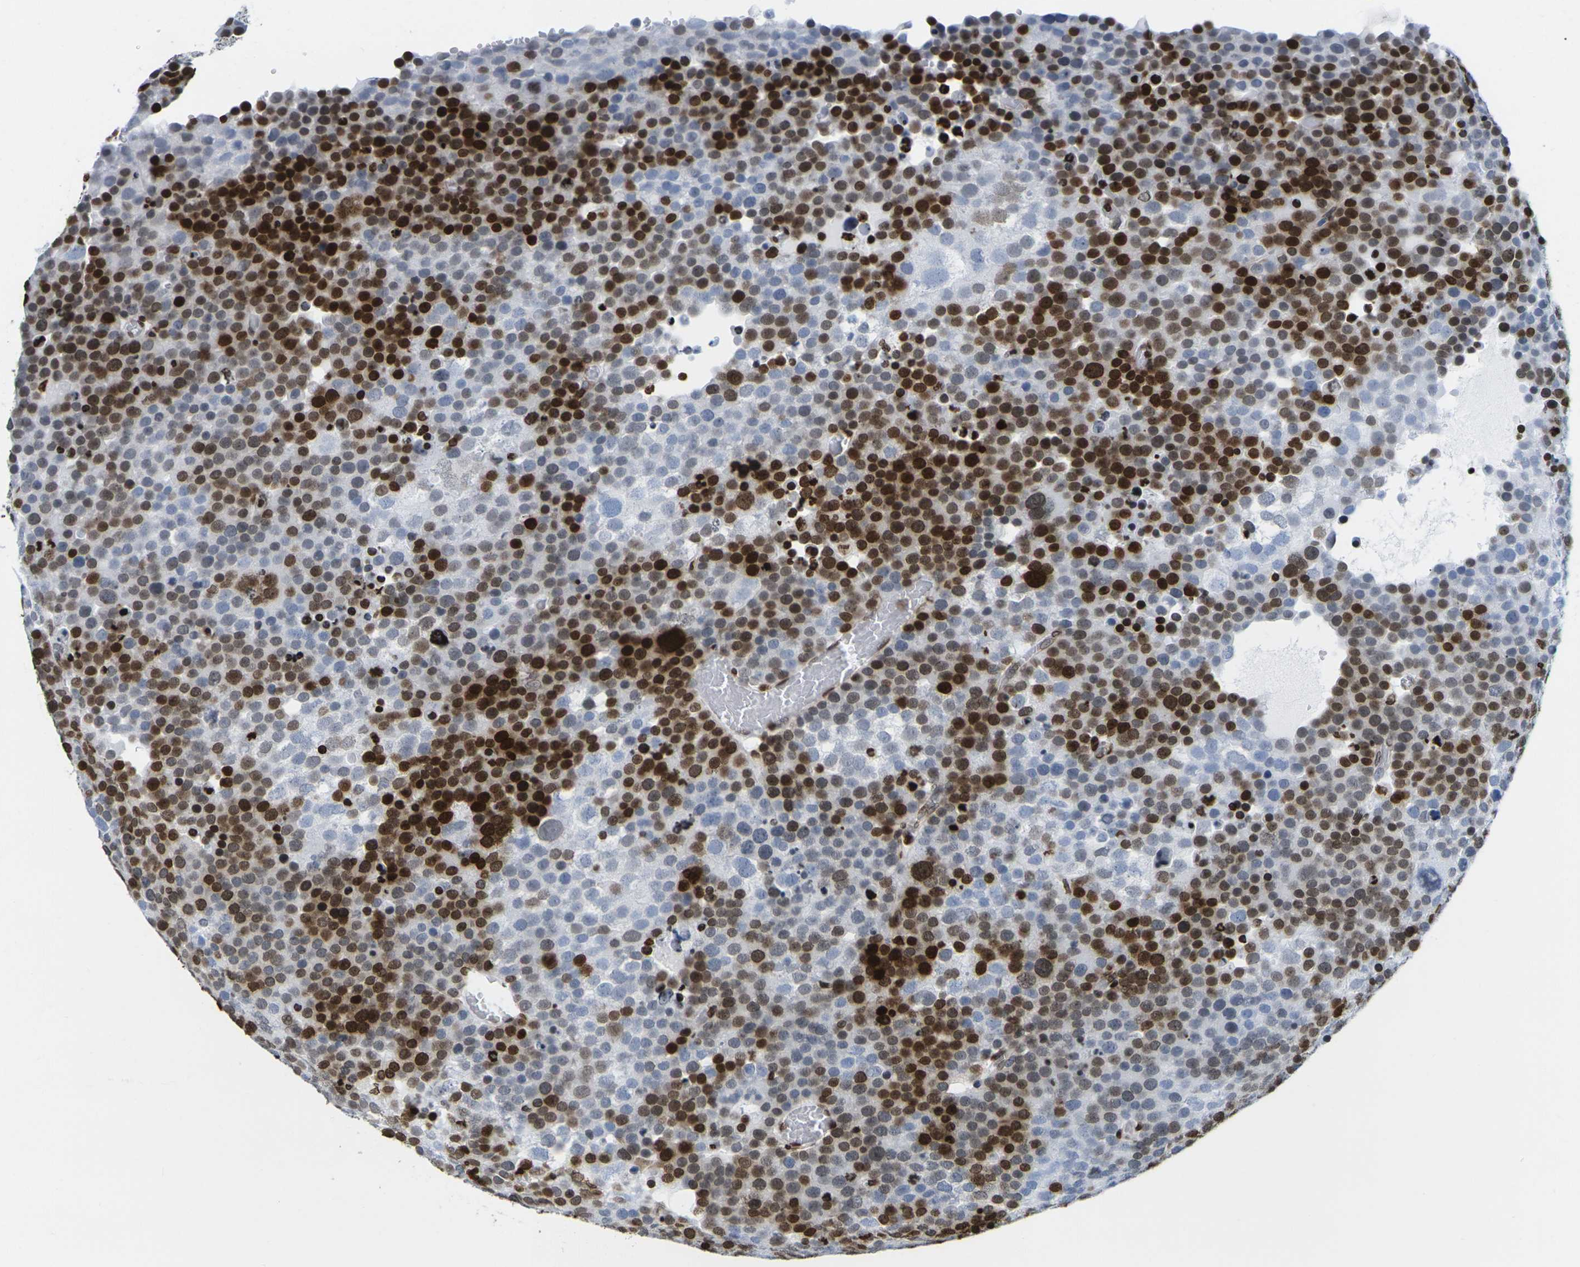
{"staining": {"intensity": "strong", "quantity": "25%-75%", "location": "nuclear"}, "tissue": "testis cancer", "cell_type": "Tumor cells", "image_type": "cancer", "snomed": [{"axis": "morphology", "description": "Seminoma, NOS"}, {"axis": "topography", "description": "Testis"}], "caption": "IHC of testis cancer exhibits high levels of strong nuclear positivity in approximately 25%-75% of tumor cells.", "gene": "H2AC21", "patient": {"sex": "male", "age": 71}}